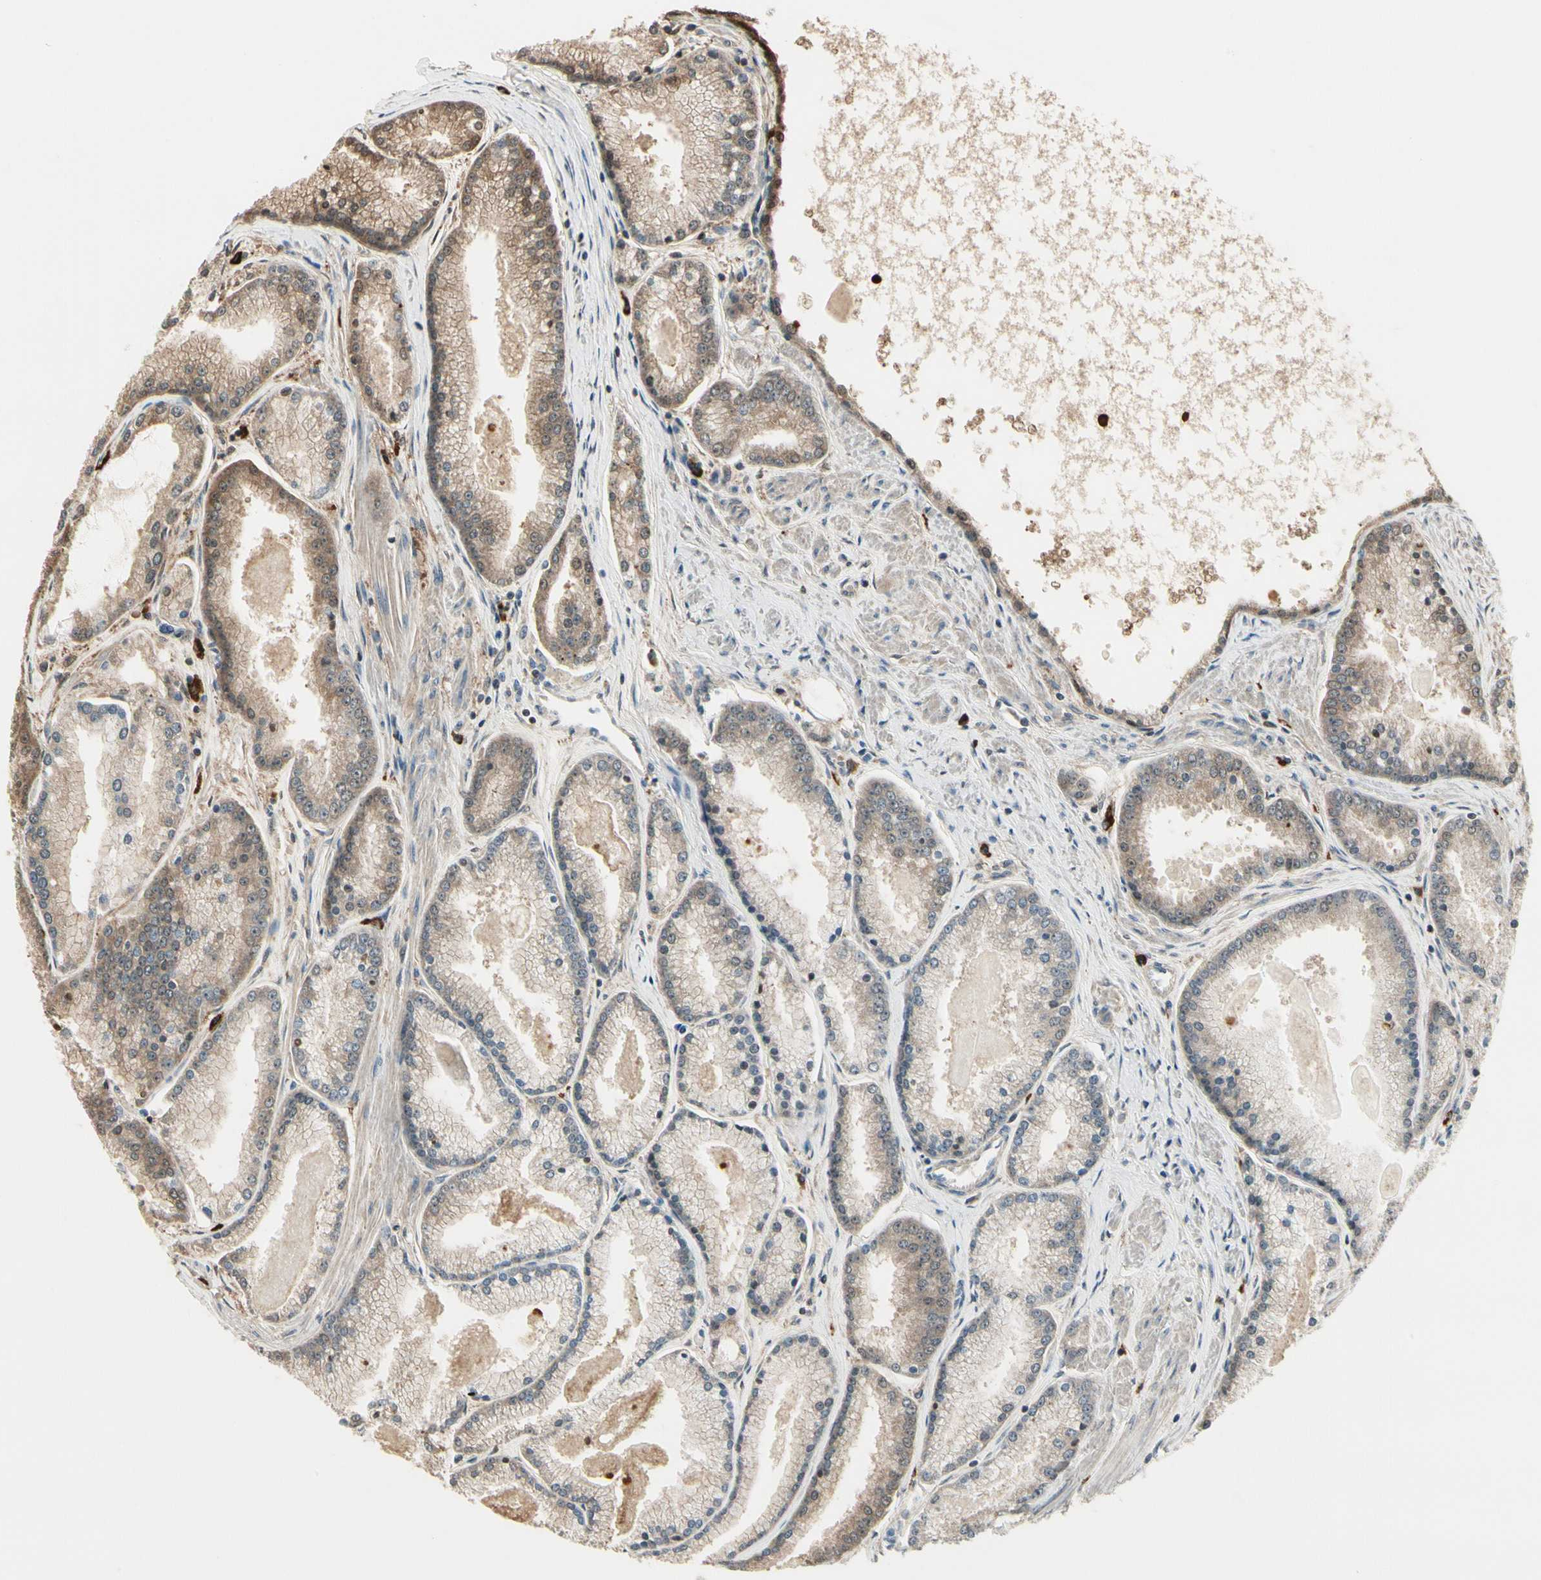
{"staining": {"intensity": "moderate", "quantity": "25%-75%", "location": "cytoplasmic/membranous"}, "tissue": "prostate cancer", "cell_type": "Tumor cells", "image_type": "cancer", "snomed": [{"axis": "morphology", "description": "Adenocarcinoma, High grade"}, {"axis": "topography", "description": "Prostate"}], "caption": "A medium amount of moderate cytoplasmic/membranous positivity is present in approximately 25%-75% of tumor cells in prostate cancer tissue.", "gene": "EVC", "patient": {"sex": "male", "age": 61}}